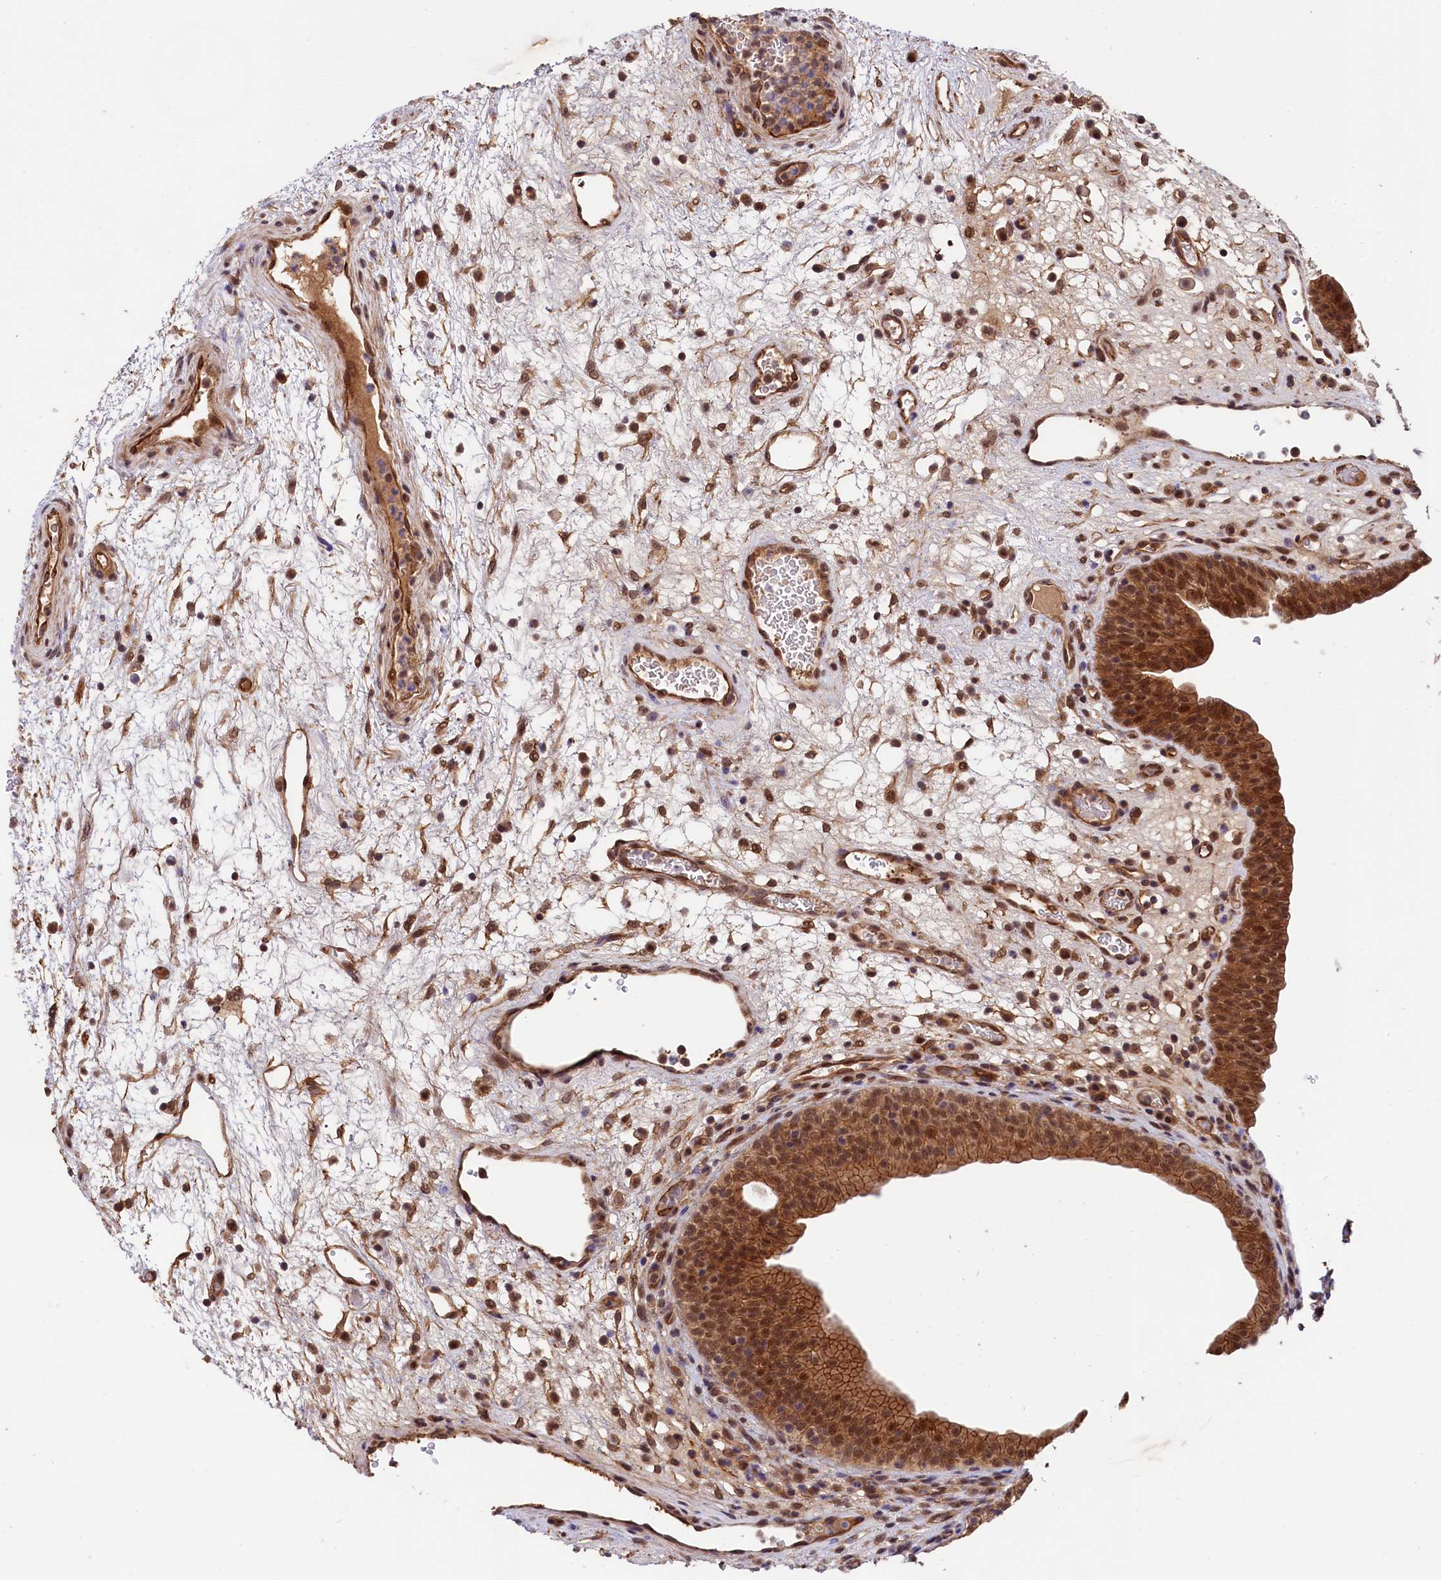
{"staining": {"intensity": "moderate", "quantity": ">75%", "location": "cytoplasmic/membranous,nuclear"}, "tissue": "urinary bladder", "cell_type": "Urothelial cells", "image_type": "normal", "snomed": [{"axis": "morphology", "description": "Normal tissue, NOS"}, {"axis": "topography", "description": "Urinary bladder"}], "caption": "Immunohistochemical staining of normal urinary bladder exhibits medium levels of moderate cytoplasmic/membranous,nuclear staining in about >75% of urothelial cells.", "gene": "ARL14EP", "patient": {"sex": "male", "age": 71}}